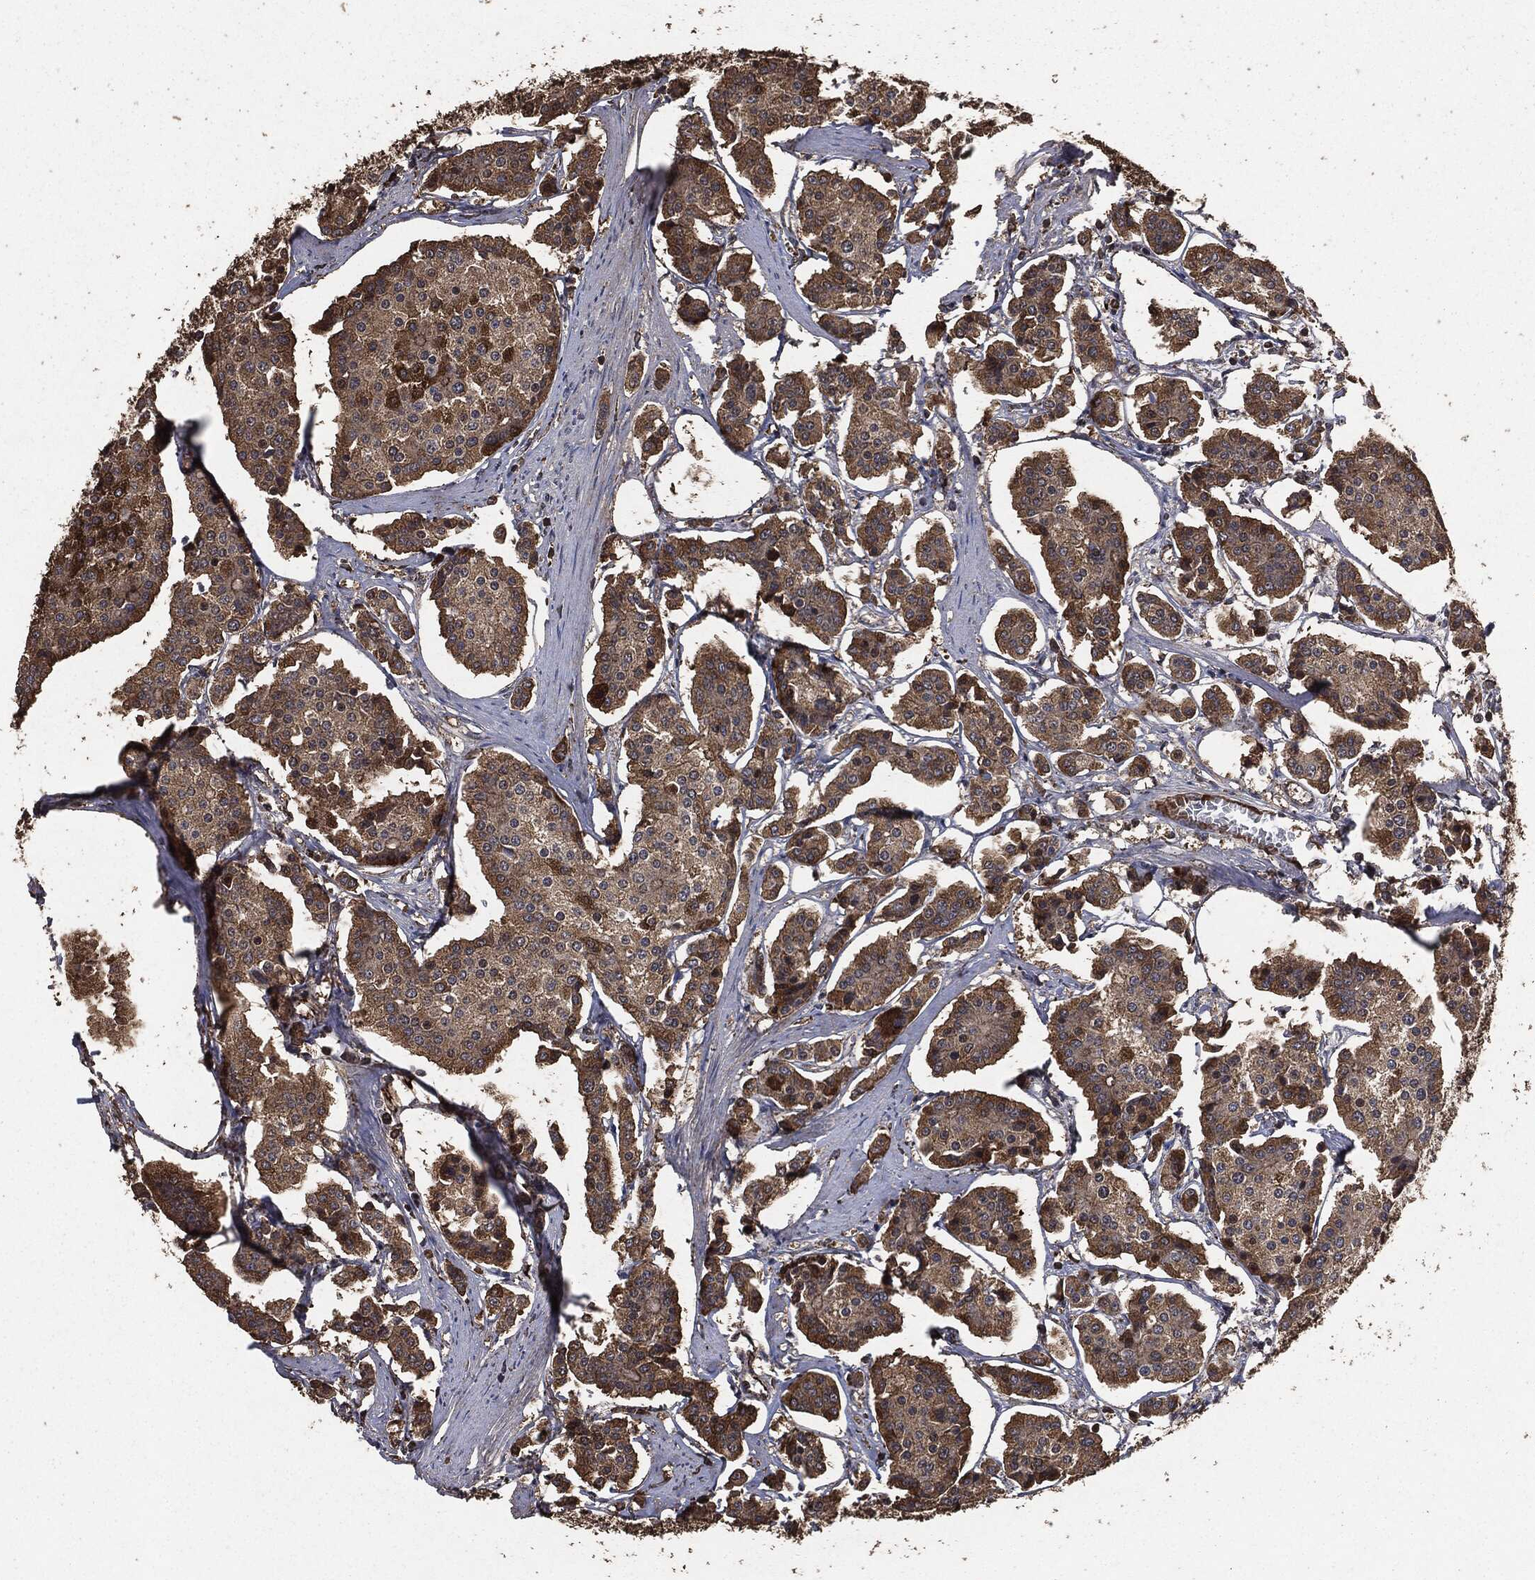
{"staining": {"intensity": "strong", "quantity": "25%-75%", "location": "cytoplasmic/membranous"}, "tissue": "carcinoid", "cell_type": "Tumor cells", "image_type": "cancer", "snomed": [{"axis": "morphology", "description": "Carcinoid, malignant, NOS"}, {"axis": "topography", "description": "Small intestine"}], "caption": "Human carcinoid (malignant) stained with a brown dye reveals strong cytoplasmic/membranous positive positivity in approximately 25%-75% of tumor cells.", "gene": "EGFR", "patient": {"sex": "female", "age": 65}}